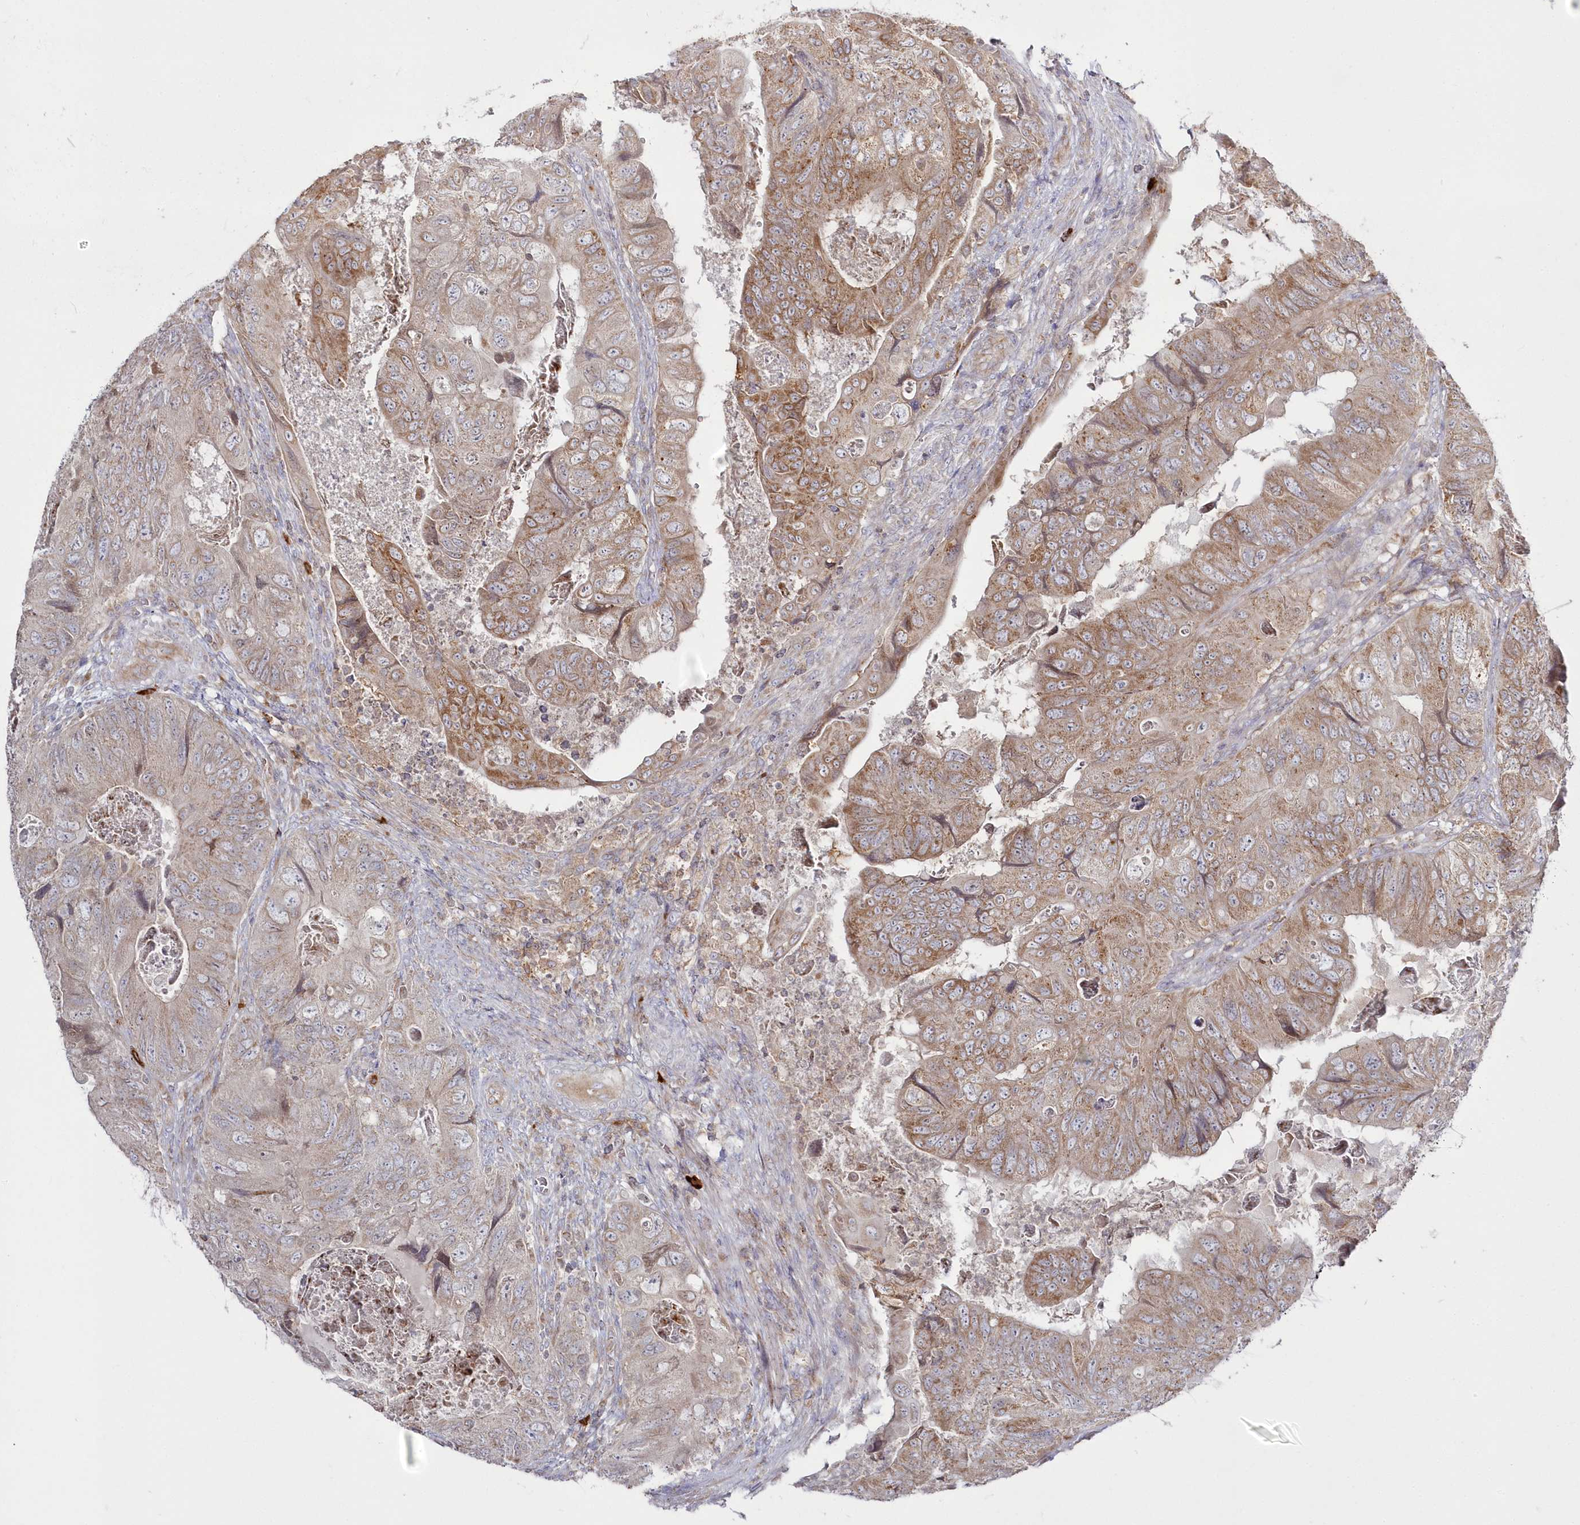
{"staining": {"intensity": "moderate", "quantity": ">75%", "location": "cytoplasmic/membranous"}, "tissue": "colorectal cancer", "cell_type": "Tumor cells", "image_type": "cancer", "snomed": [{"axis": "morphology", "description": "Adenocarcinoma, NOS"}, {"axis": "topography", "description": "Rectum"}], "caption": "Immunohistochemistry (IHC) photomicrograph of colorectal cancer (adenocarcinoma) stained for a protein (brown), which exhibits medium levels of moderate cytoplasmic/membranous positivity in about >75% of tumor cells.", "gene": "ARSB", "patient": {"sex": "male", "age": 63}}